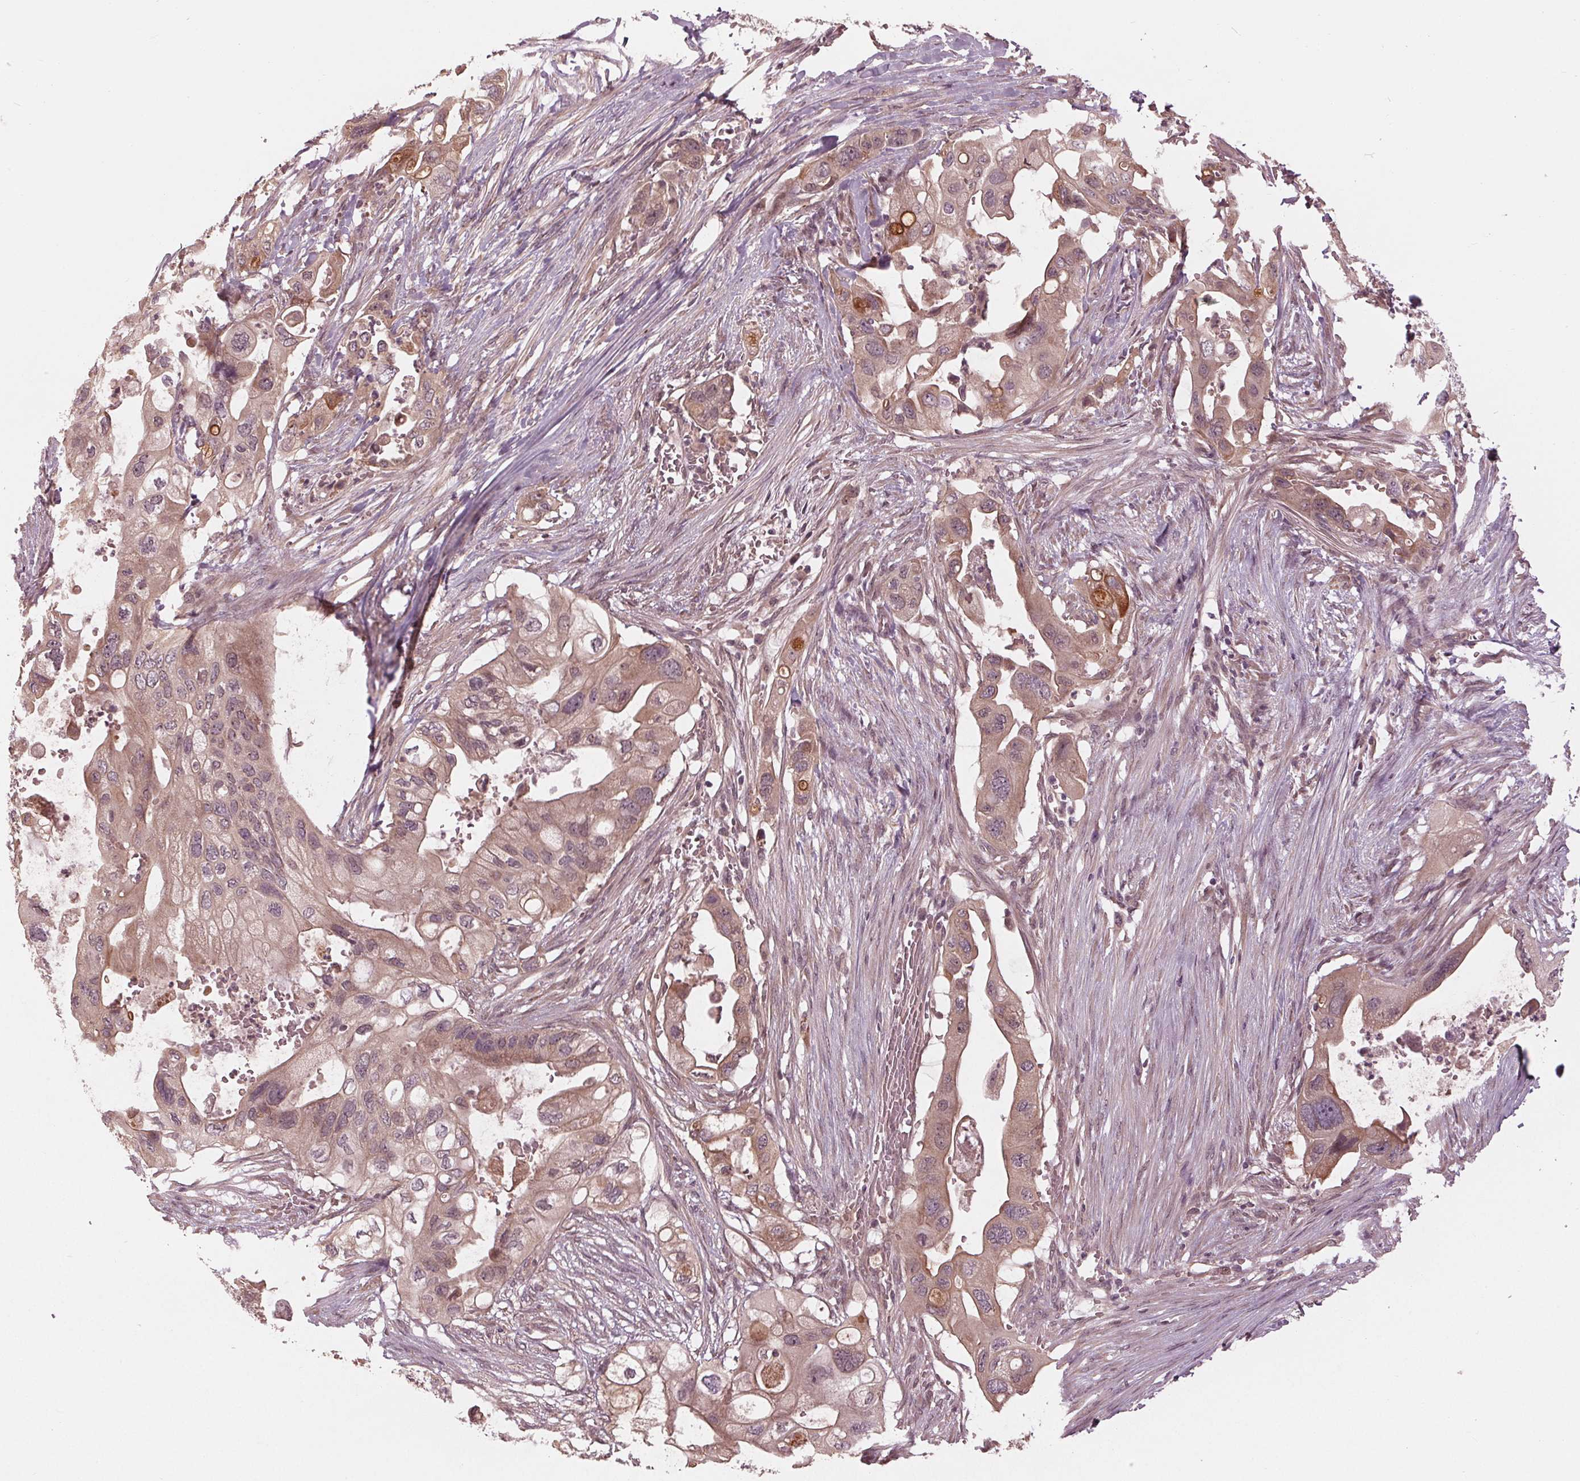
{"staining": {"intensity": "weak", "quantity": ">75%", "location": "cytoplasmic/membranous"}, "tissue": "pancreatic cancer", "cell_type": "Tumor cells", "image_type": "cancer", "snomed": [{"axis": "morphology", "description": "Adenocarcinoma, NOS"}, {"axis": "topography", "description": "Pancreas"}], "caption": "Protein staining of pancreatic cancer tissue demonstrates weak cytoplasmic/membranous staining in about >75% of tumor cells.", "gene": "ZNF471", "patient": {"sex": "female", "age": 72}}